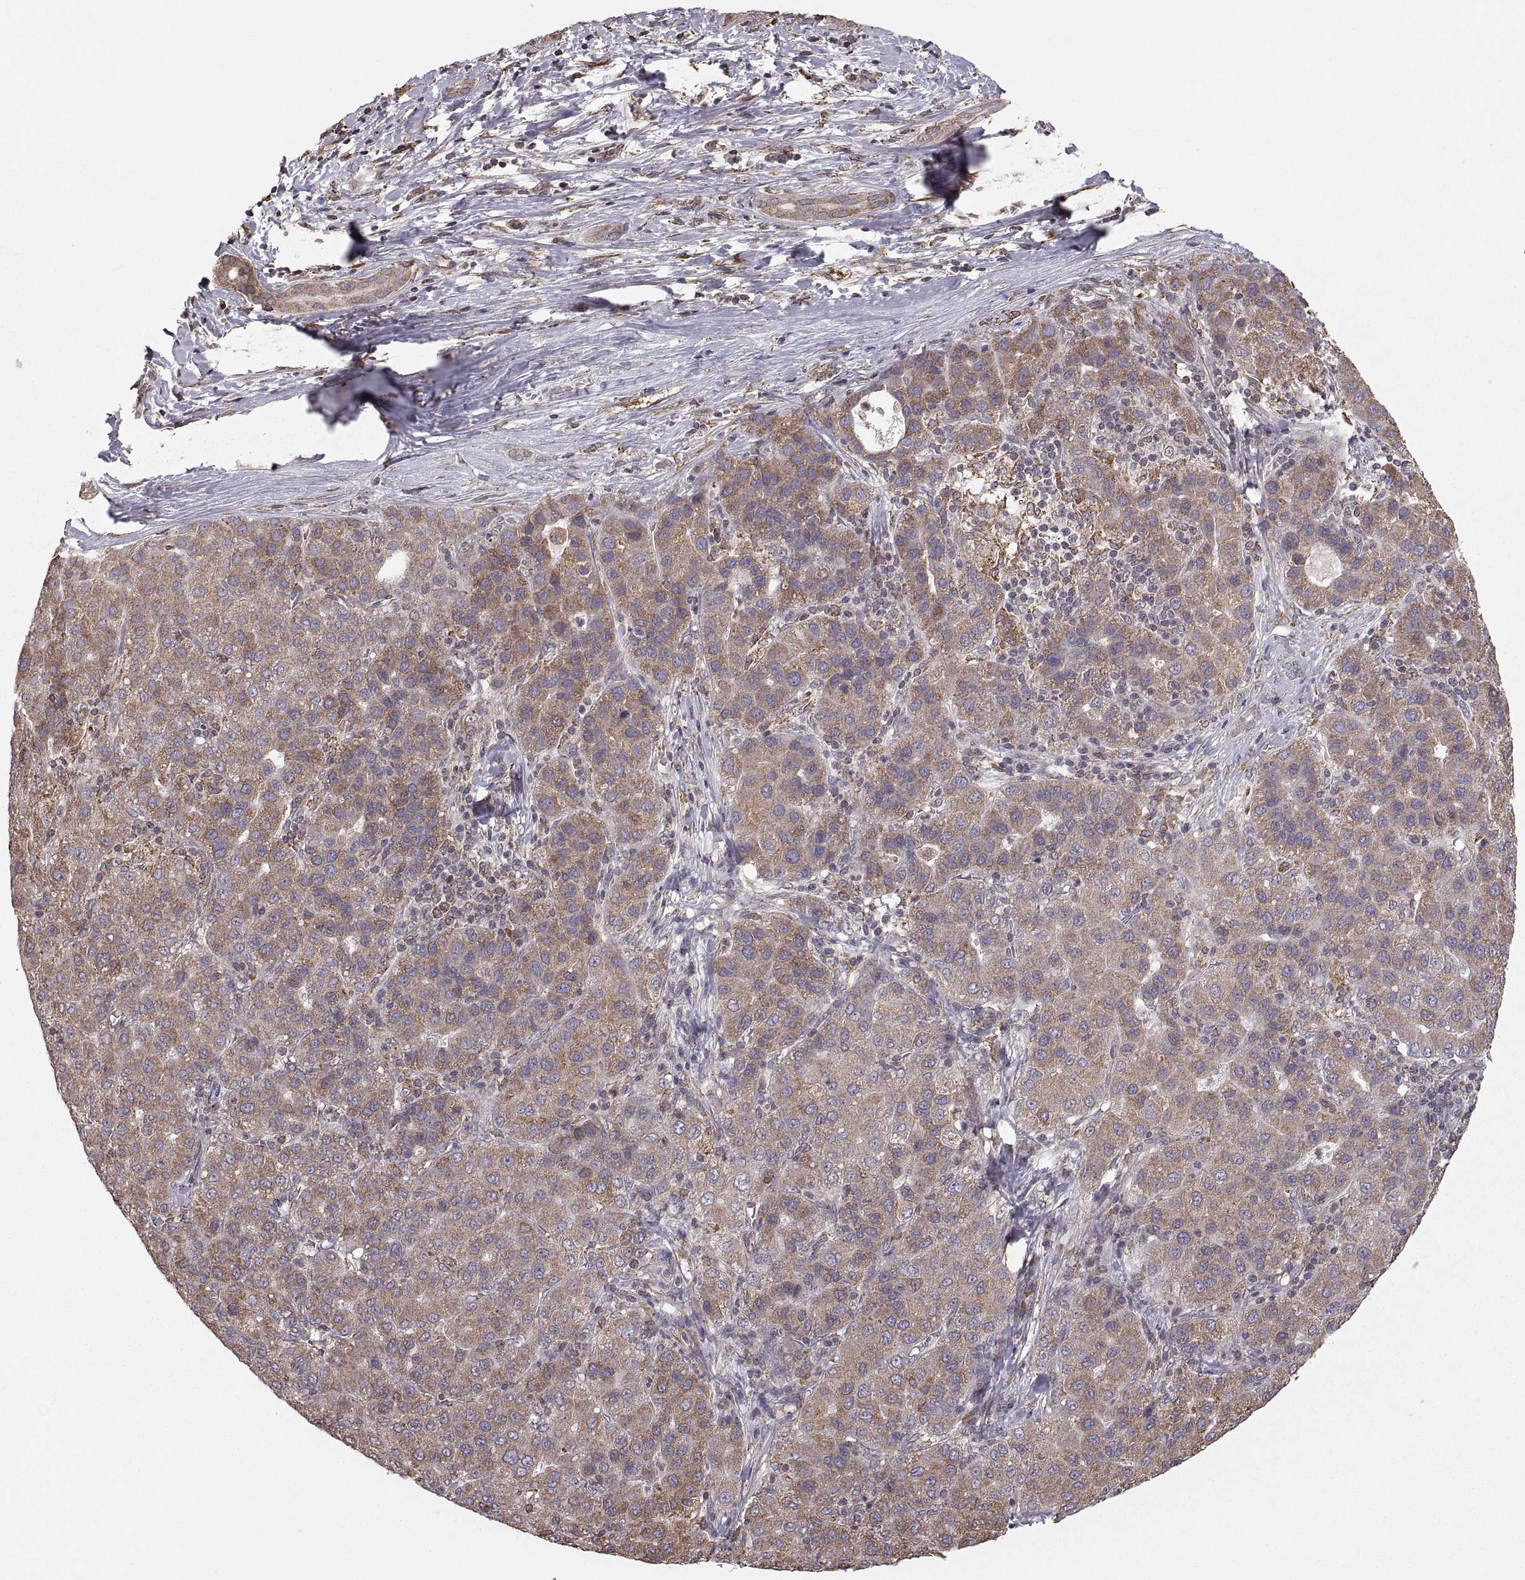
{"staining": {"intensity": "moderate", "quantity": ">75%", "location": "cytoplasmic/membranous"}, "tissue": "liver cancer", "cell_type": "Tumor cells", "image_type": "cancer", "snomed": [{"axis": "morphology", "description": "Carcinoma, Hepatocellular, NOS"}, {"axis": "topography", "description": "Liver"}], "caption": "Immunohistochemical staining of liver cancer (hepatocellular carcinoma) shows medium levels of moderate cytoplasmic/membranous positivity in about >75% of tumor cells.", "gene": "PDIA3", "patient": {"sex": "male", "age": 65}}